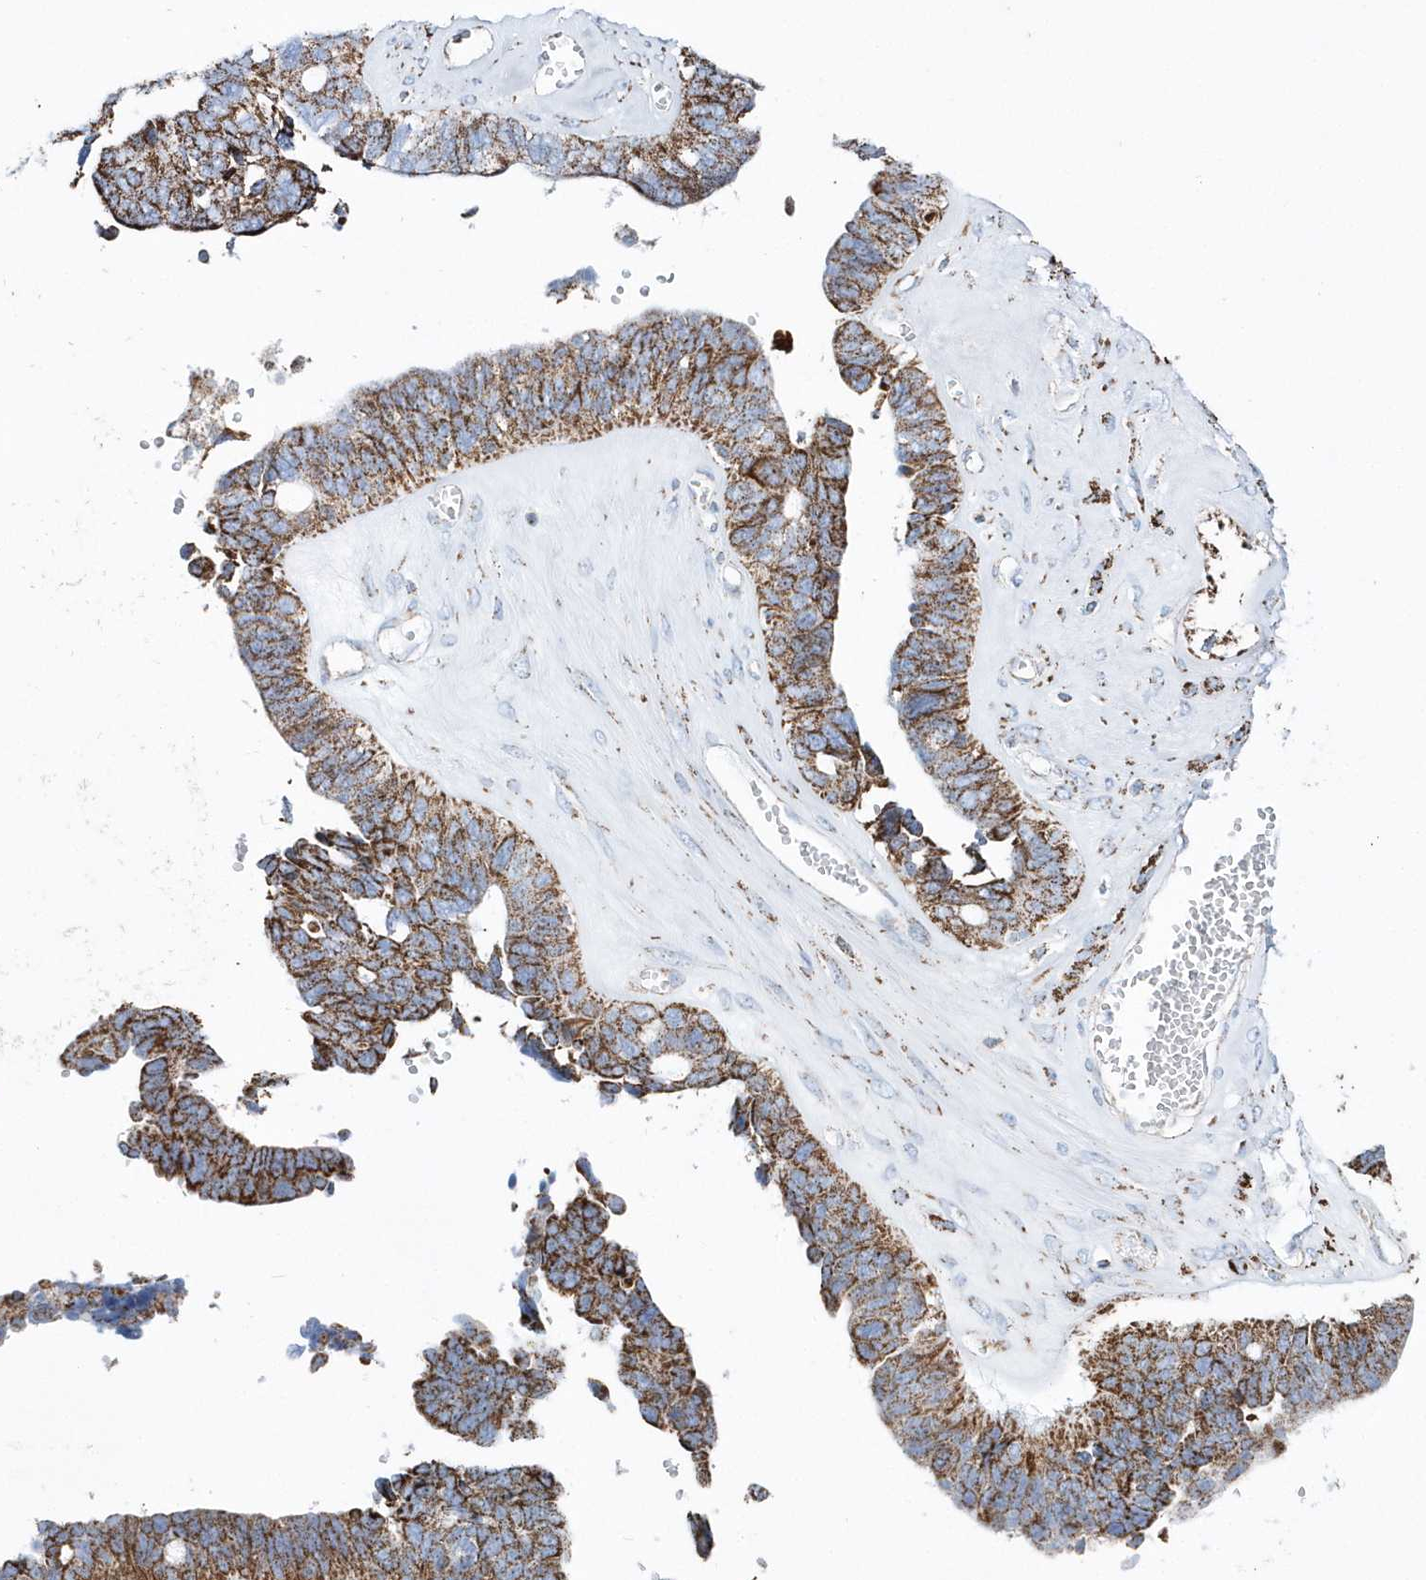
{"staining": {"intensity": "moderate", "quantity": ">75%", "location": "cytoplasmic/membranous"}, "tissue": "ovarian cancer", "cell_type": "Tumor cells", "image_type": "cancer", "snomed": [{"axis": "morphology", "description": "Cystadenocarcinoma, serous, NOS"}, {"axis": "topography", "description": "Ovary"}], "caption": "A high-resolution histopathology image shows immunohistochemistry staining of ovarian cancer (serous cystadenocarcinoma), which exhibits moderate cytoplasmic/membranous expression in approximately >75% of tumor cells.", "gene": "TMCO6", "patient": {"sex": "female", "age": 79}}